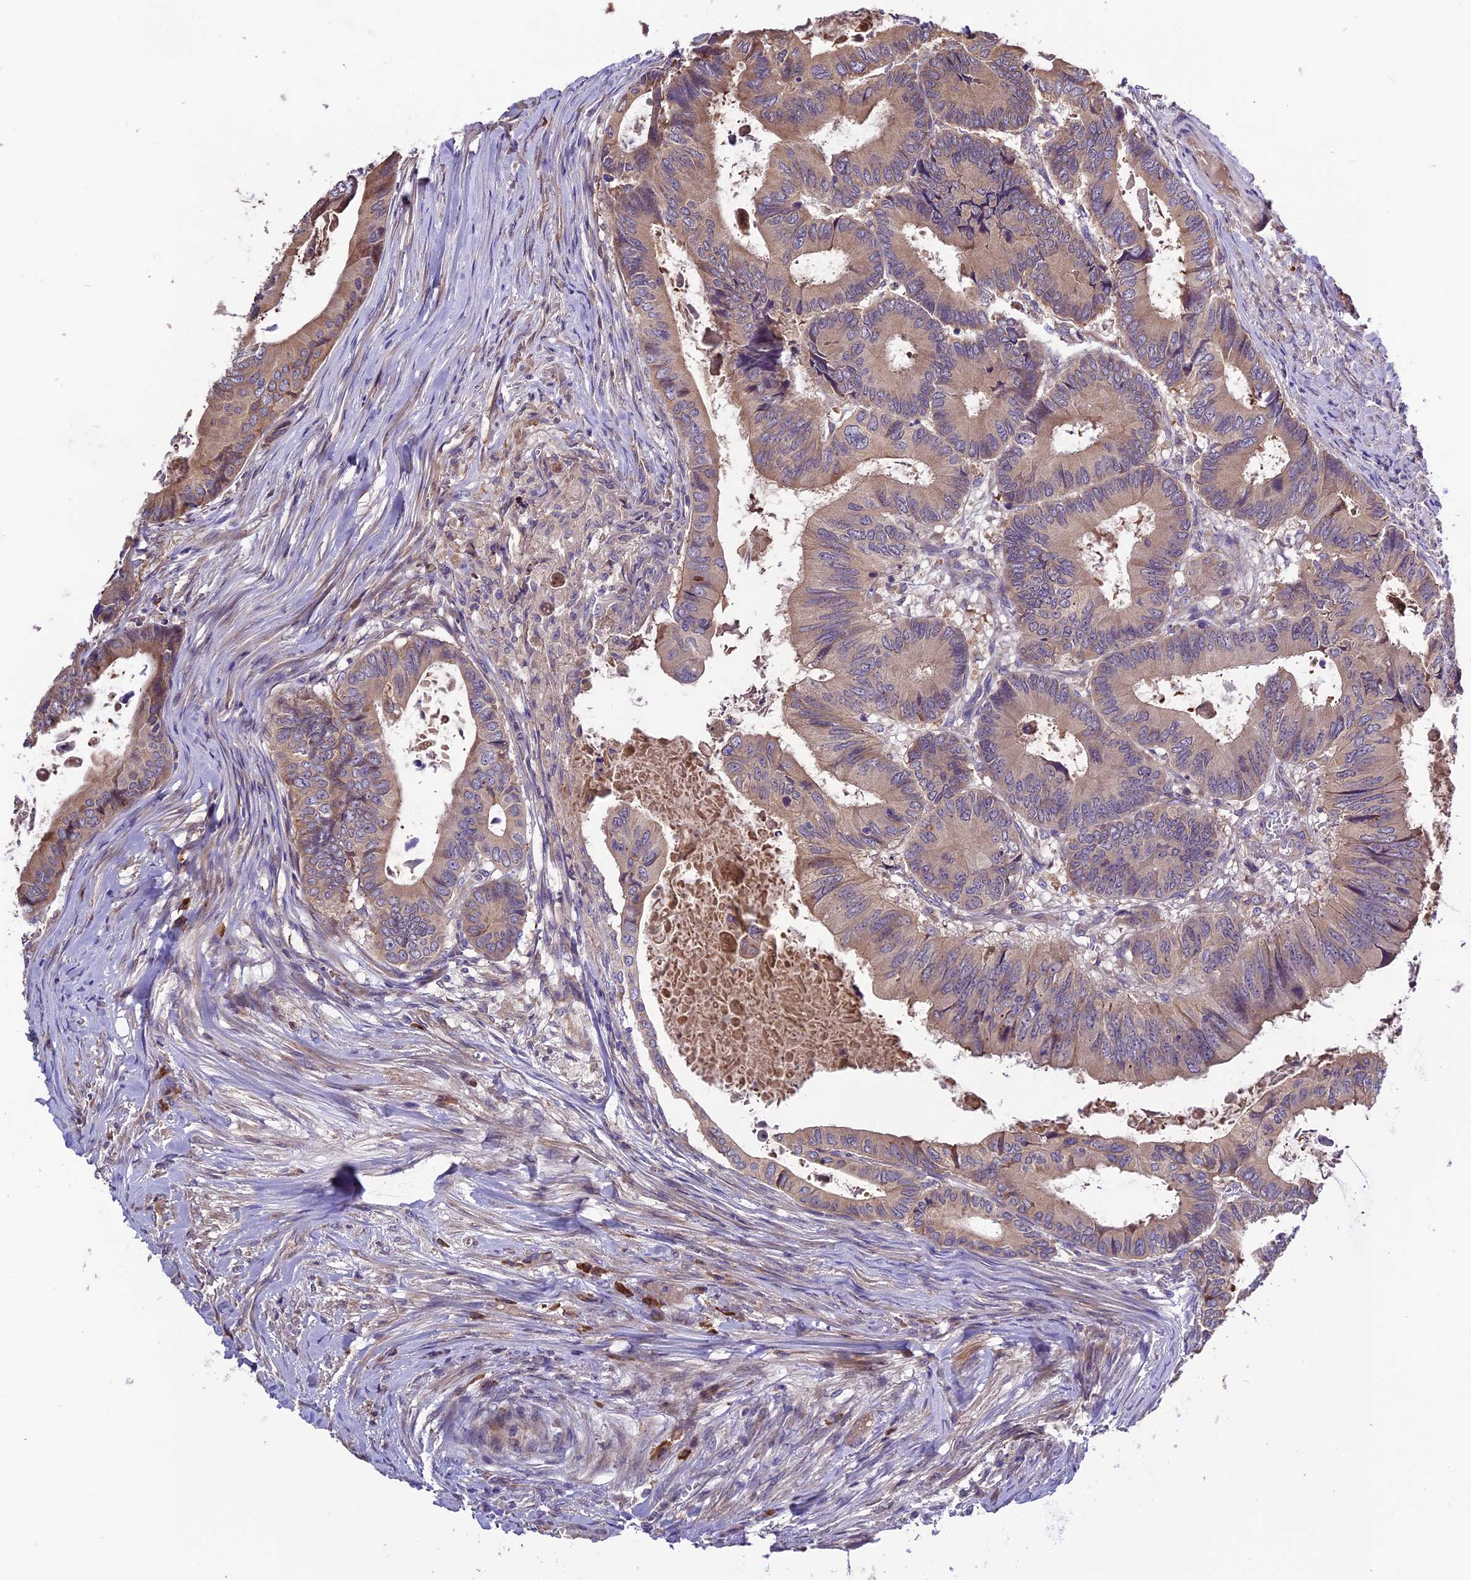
{"staining": {"intensity": "weak", "quantity": ">75%", "location": "cytoplasmic/membranous"}, "tissue": "colorectal cancer", "cell_type": "Tumor cells", "image_type": "cancer", "snomed": [{"axis": "morphology", "description": "Adenocarcinoma, NOS"}, {"axis": "topography", "description": "Colon"}], "caption": "Colorectal adenocarcinoma tissue reveals weak cytoplasmic/membranous staining in approximately >75% of tumor cells", "gene": "ABCC10", "patient": {"sex": "male", "age": 85}}